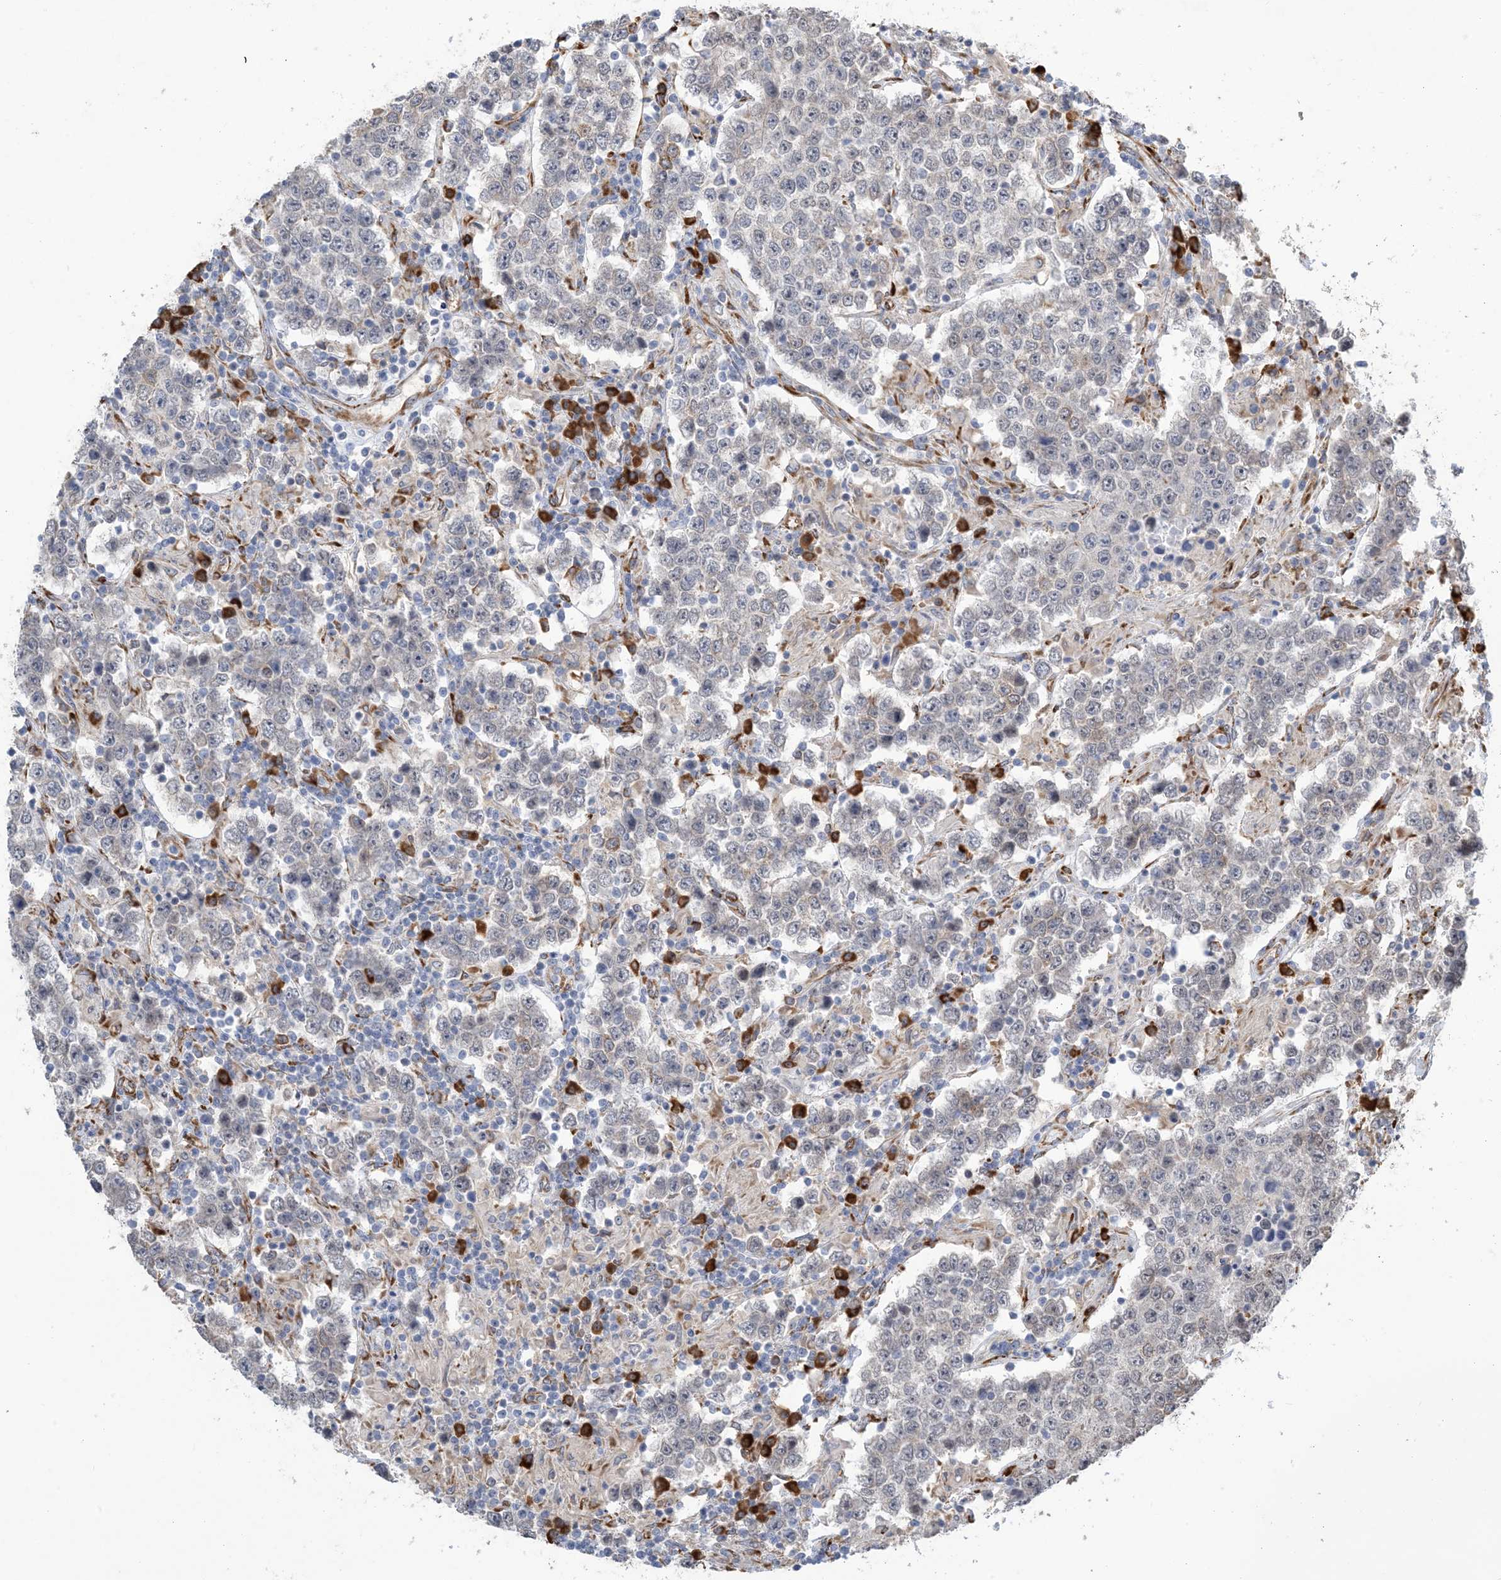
{"staining": {"intensity": "negative", "quantity": "none", "location": "none"}, "tissue": "testis cancer", "cell_type": "Tumor cells", "image_type": "cancer", "snomed": [{"axis": "morphology", "description": "Normal tissue, NOS"}, {"axis": "morphology", "description": "Urothelial carcinoma, High grade"}, {"axis": "morphology", "description": "Seminoma, NOS"}, {"axis": "morphology", "description": "Carcinoma, Embryonal, NOS"}, {"axis": "topography", "description": "Urinary bladder"}, {"axis": "topography", "description": "Testis"}], "caption": "High magnification brightfield microscopy of seminoma (testis) stained with DAB (3,3'-diaminobenzidine) (brown) and counterstained with hematoxylin (blue): tumor cells show no significant staining.", "gene": "ZBTB45", "patient": {"sex": "male", "age": 41}}